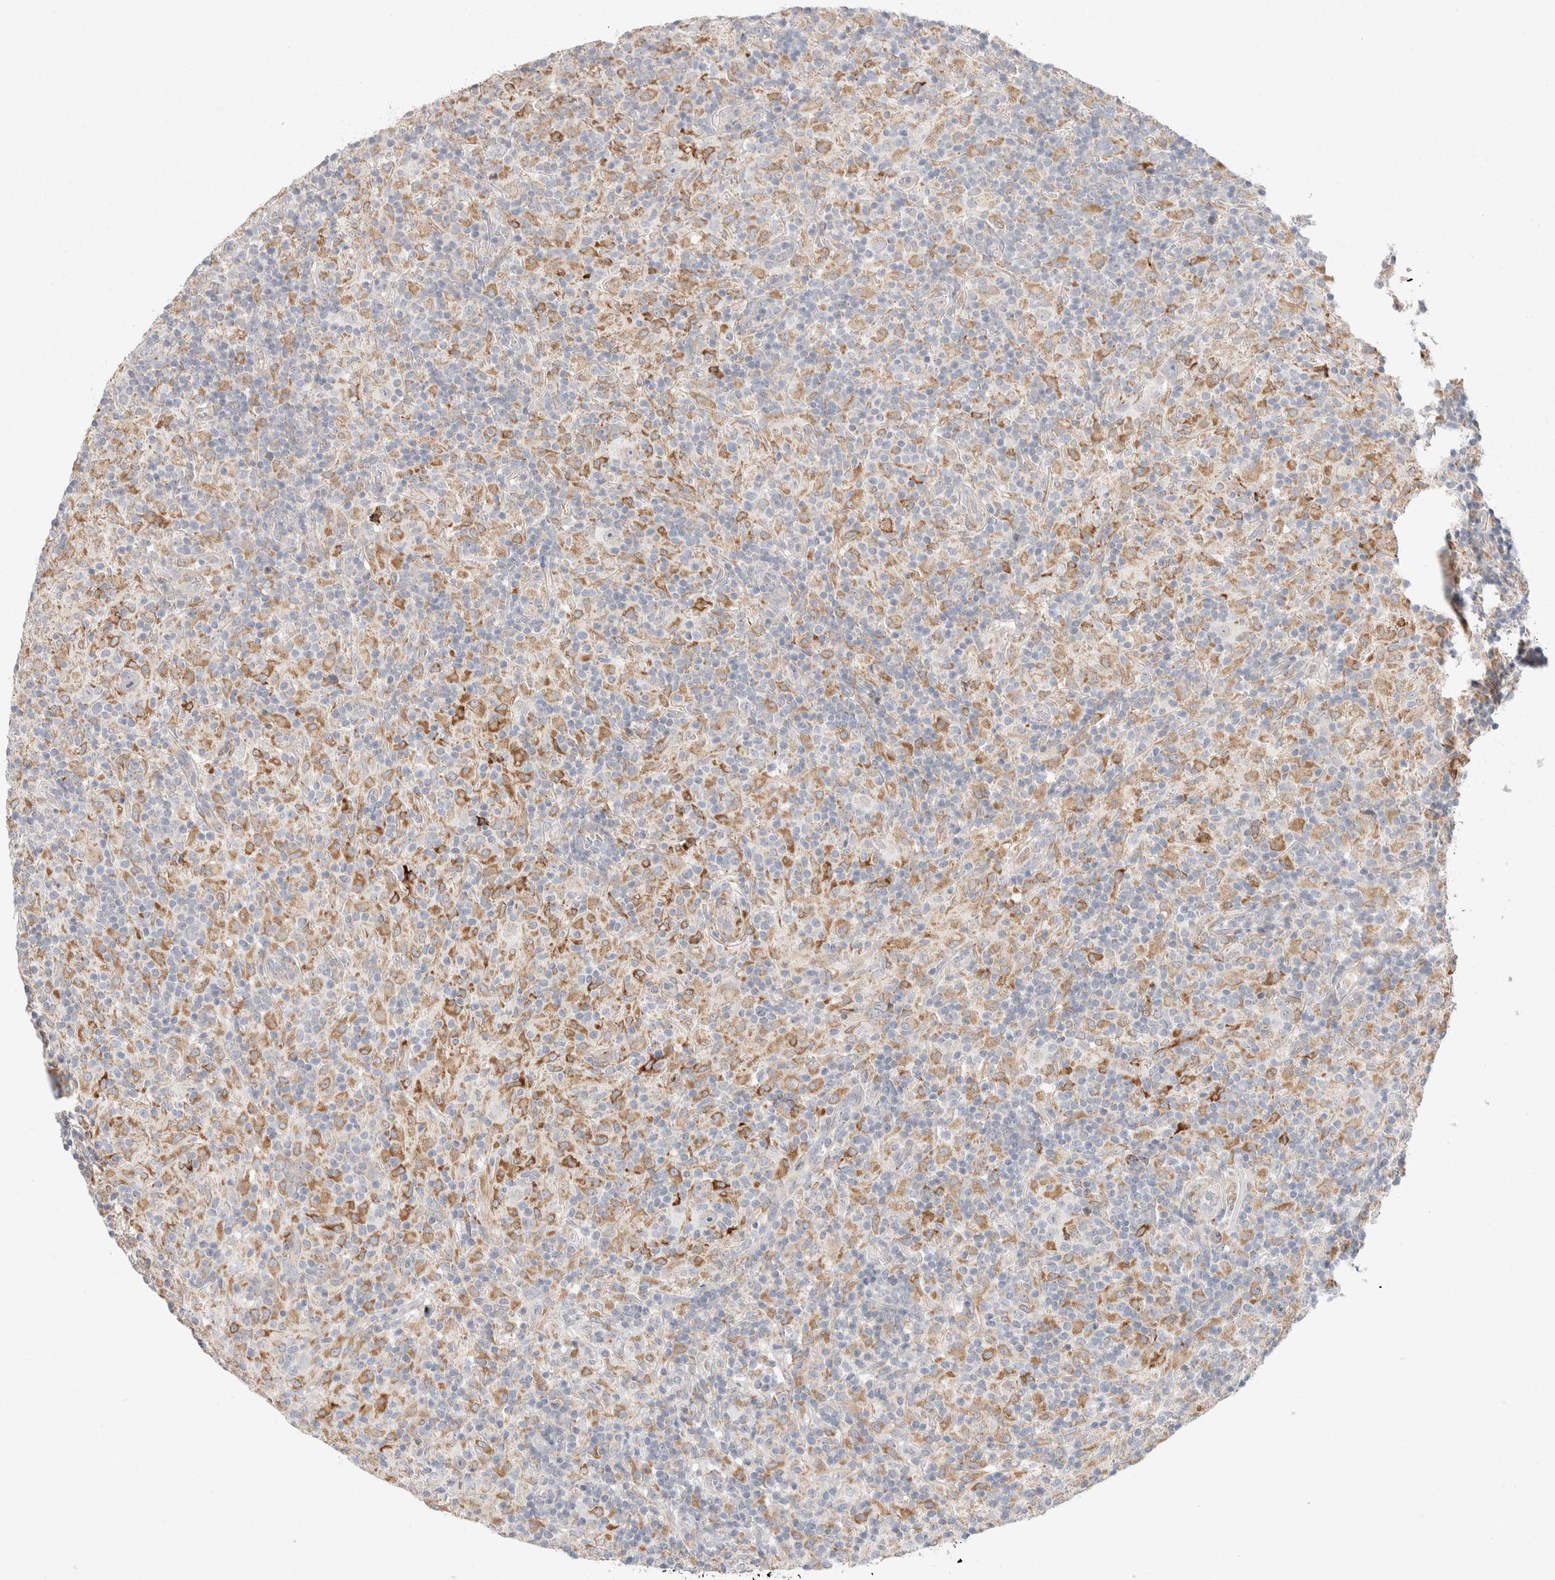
{"staining": {"intensity": "negative", "quantity": "none", "location": "none"}, "tissue": "lymphoma", "cell_type": "Tumor cells", "image_type": "cancer", "snomed": [{"axis": "morphology", "description": "Hodgkin's disease, NOS"}, {"axis": "topography", "description": "Lymph node"}], "caption": "Tumor cells are negative for brown protein staining in Hodgkin's disease.", "gene": "CMTM4", "patient": {"sex": "male", "age": 70}}